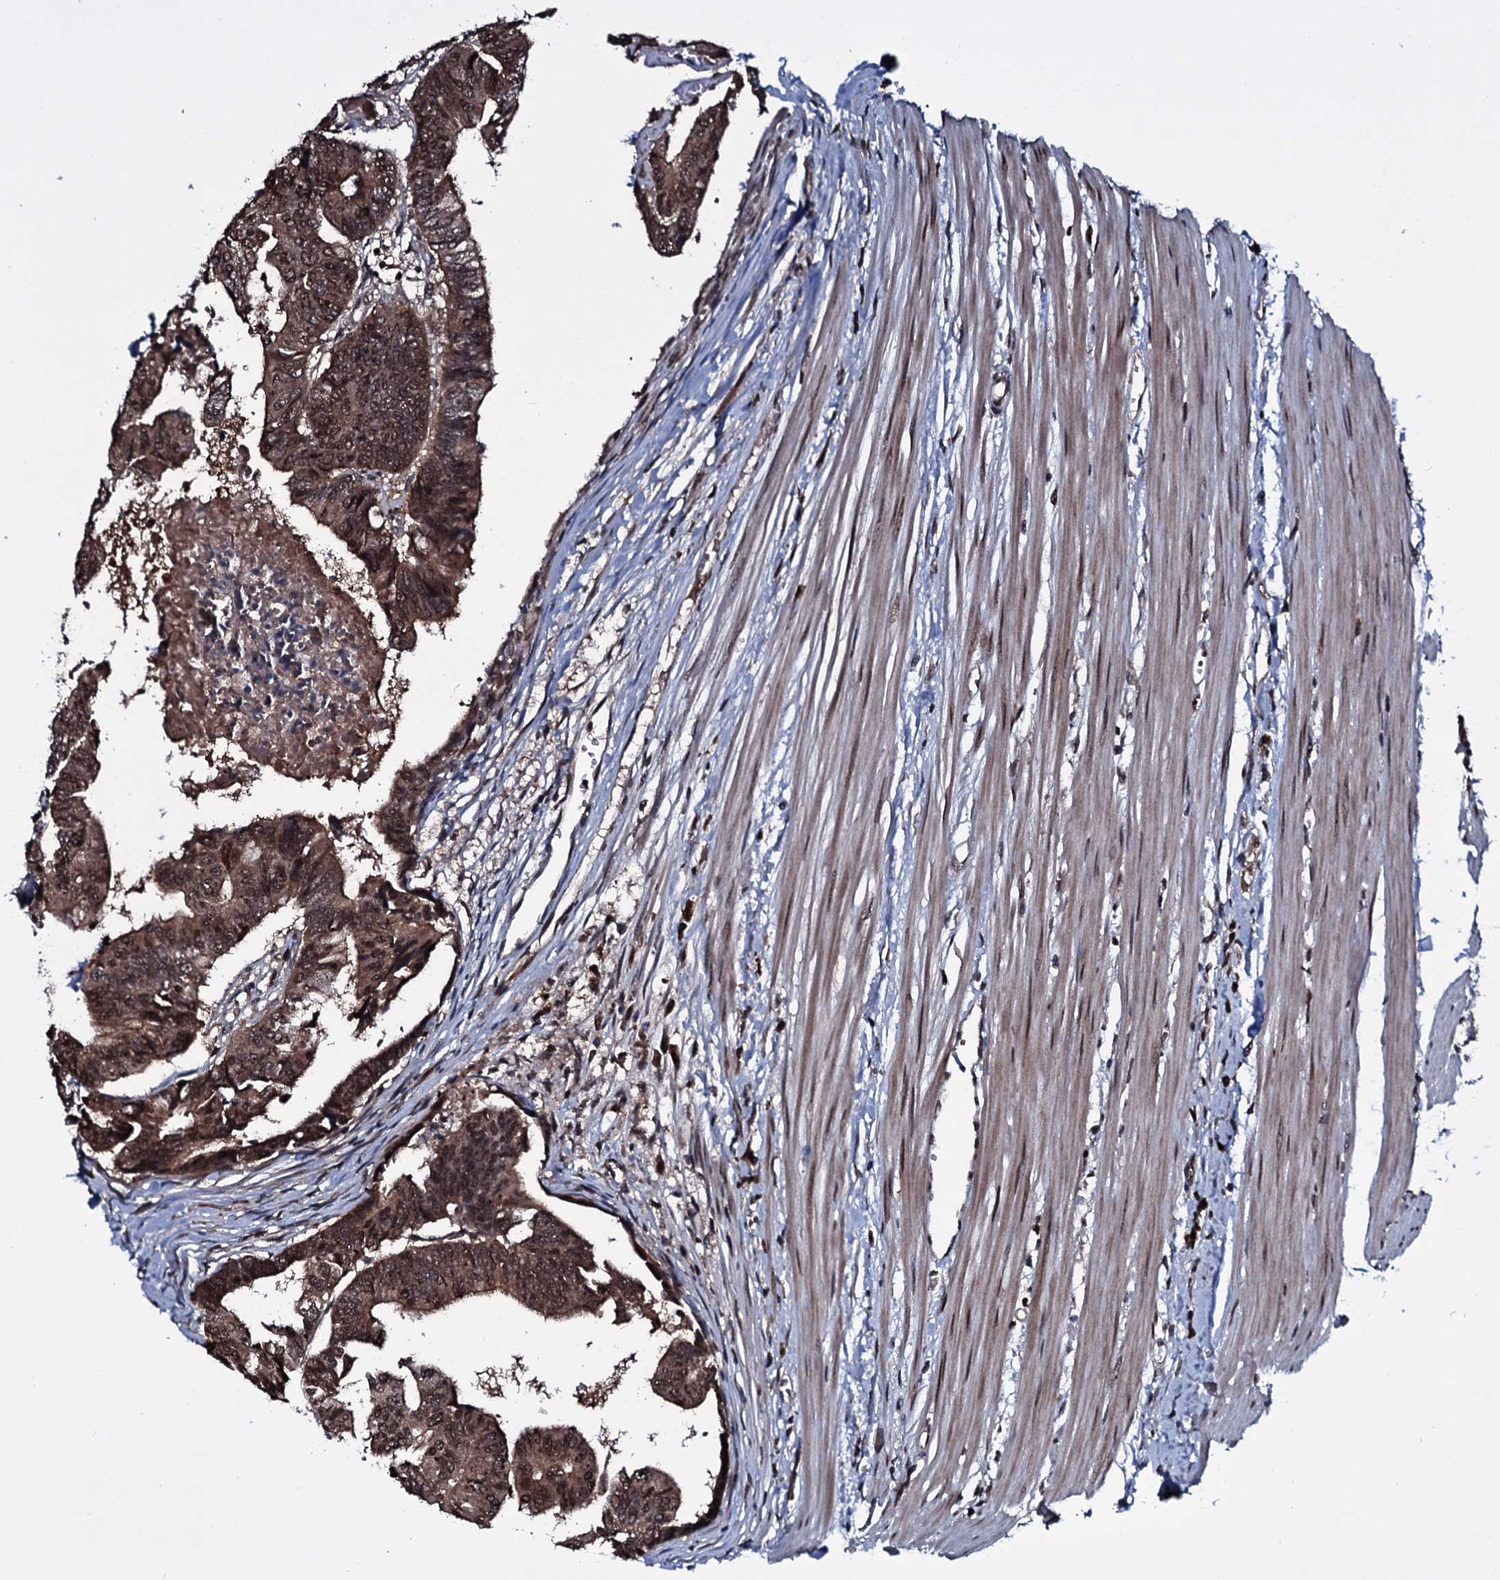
{"staining": {"intensity": "moderate", "quantity": ">75%", "location": "cytoplasmic/membranous,nuclear"}, "tissue": "colorectal cancer", "cell_type": "Tumor cells", "image_type": "cancer", "snomed": [{"axis": "morphology", "description": "Adenocarcinoma, NOS"}, {"axis": "topography", "description": "Rectum"}], "caption": "Tumor cells exhibit medium levels of moderate cytoplasmic/membranous and nuclear staining in about >75% of cells in human adenocarcinoma (colorectal).", "gene": "HDDC3", "patient": {"sex": "female", "age": 65}}